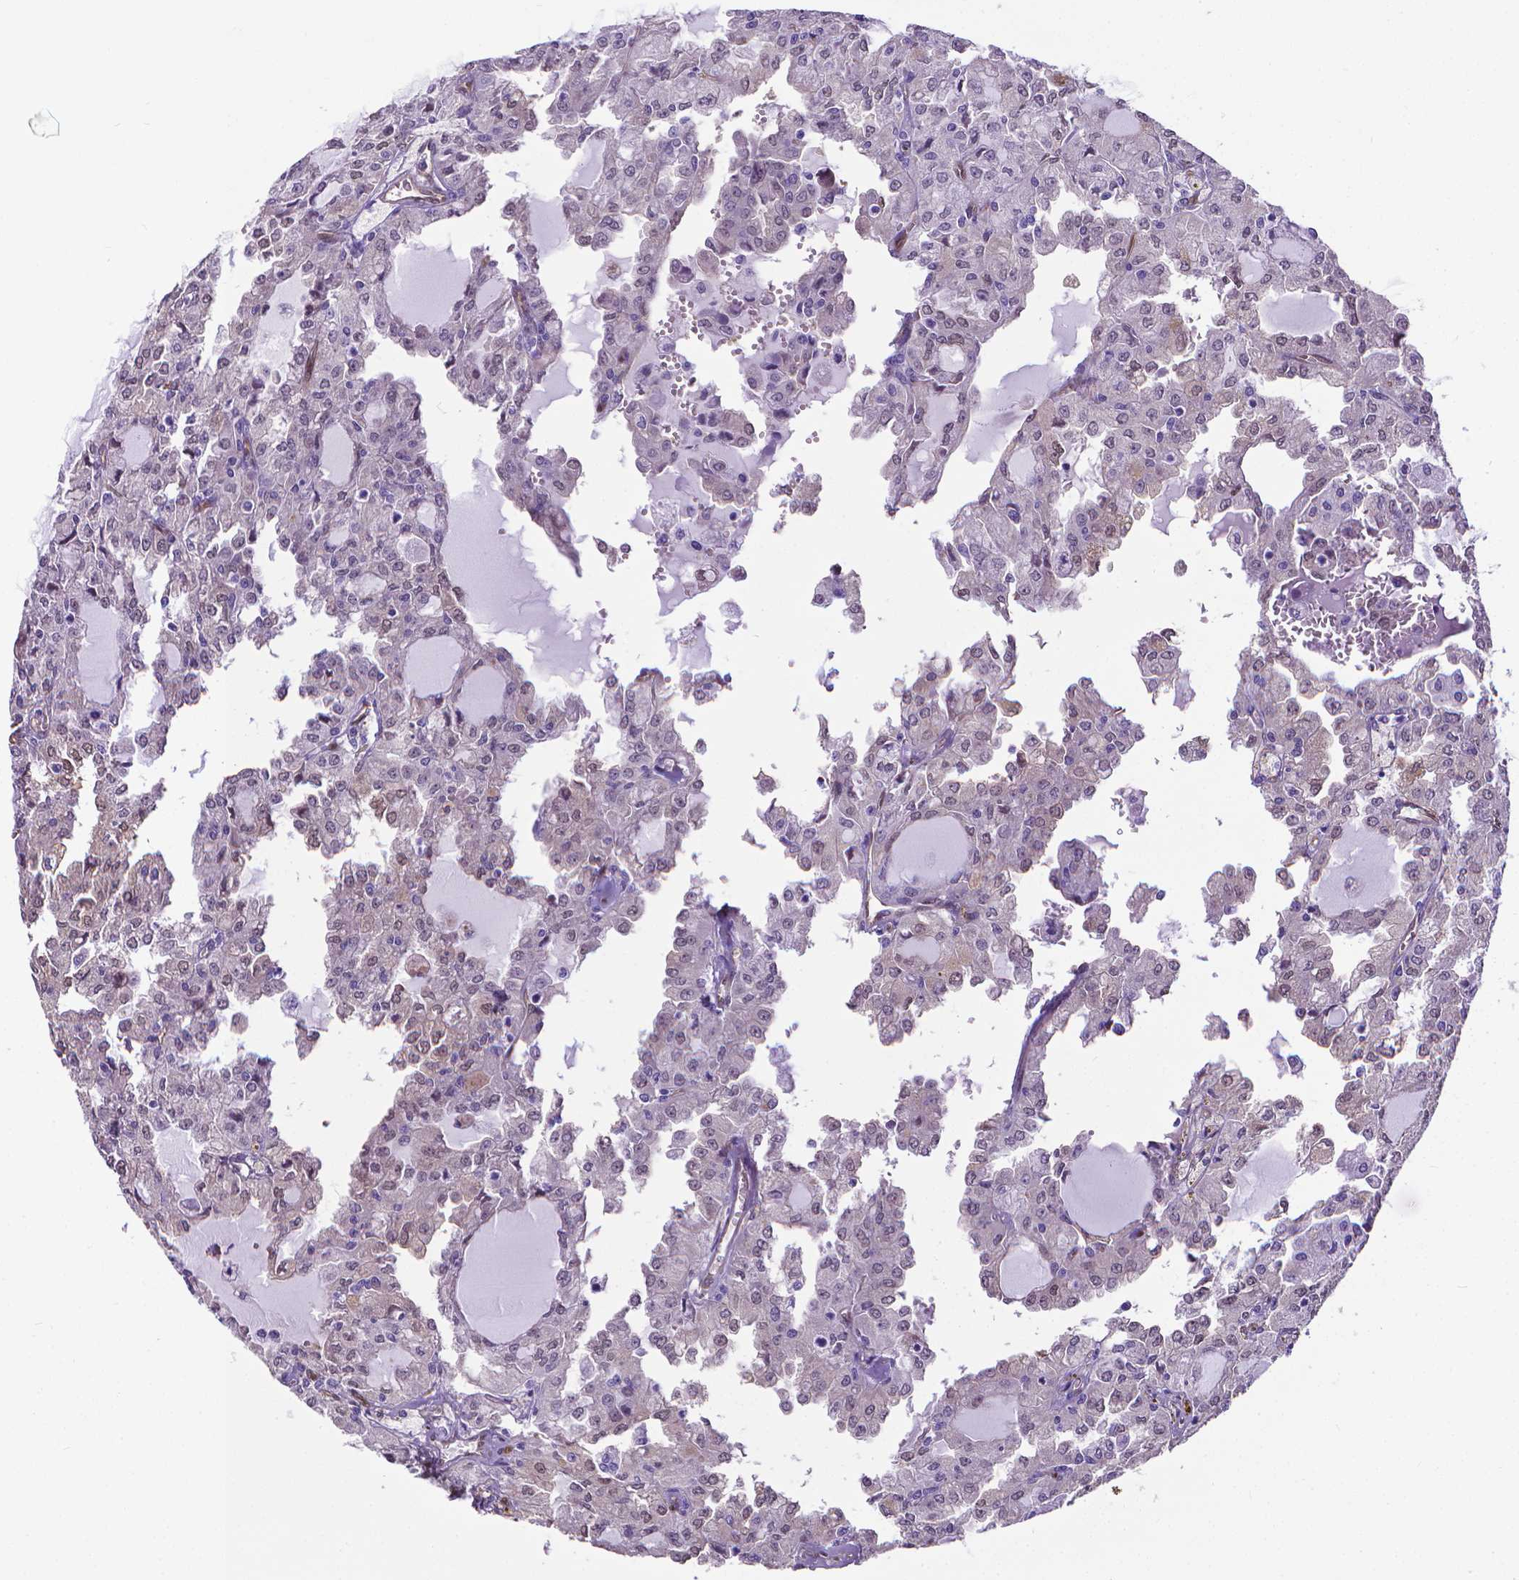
{"staining": {"intensity": "negative", "quantity": "none", "location": "none"}, "tissue": "head and neck cancer", "cell_type": "Tumor cells", "image_type": "cancer", "snomed": [{"axis": "morphology", "description": "Adenocarcinoma, NOS"}, {"axis": "topography", "description": "Head-Neck"}], "caption": "DAB immunohistochemical staining of head and neck adenocarcinoma displays no significant expression in tumor cells.", "gene": "CLIC4", "patient": {"sex": "male", "age": 64}}